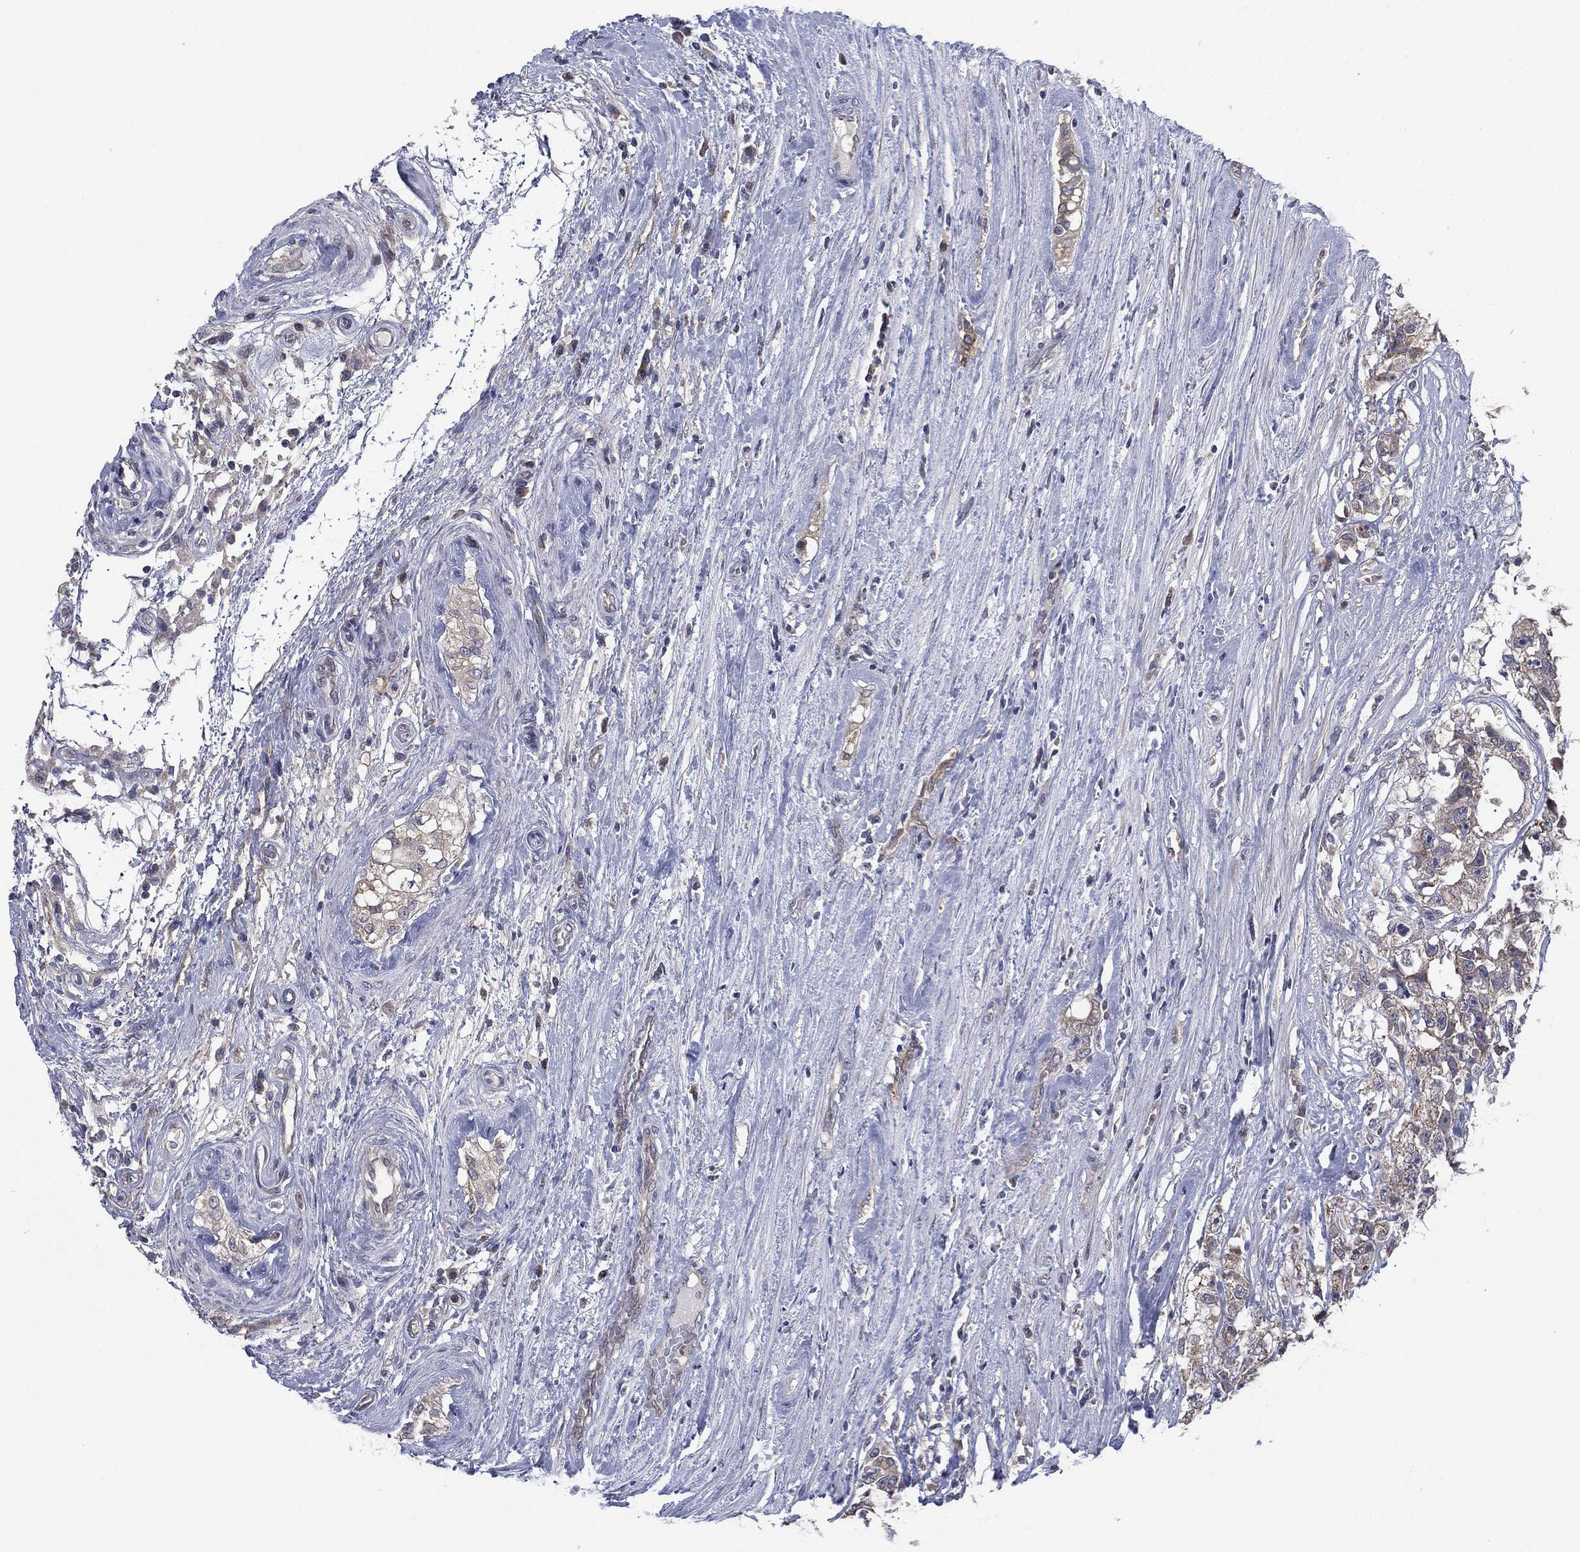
{"staining": {"intensity": "negative", "quantity": "none", "location": "none"}, "tissue": "testis cancer", "cell_type": "Tumor cells", "image_type": "cancer", "snomed": [{"axis": "morphology", "description": "Seminoma, NOS"}, {"axis": "morphology", "description": "Carcinoma, Embryonal, NOS"}, {"axis": "topography", "description": "Testis"}], "caption": "Immunohistochemical staining of human testis cancer (seminoma) demonstrates no significant expression in tumor cells.", "gene": "MPP7", "patient": {"sex": "male", "age": 41}}